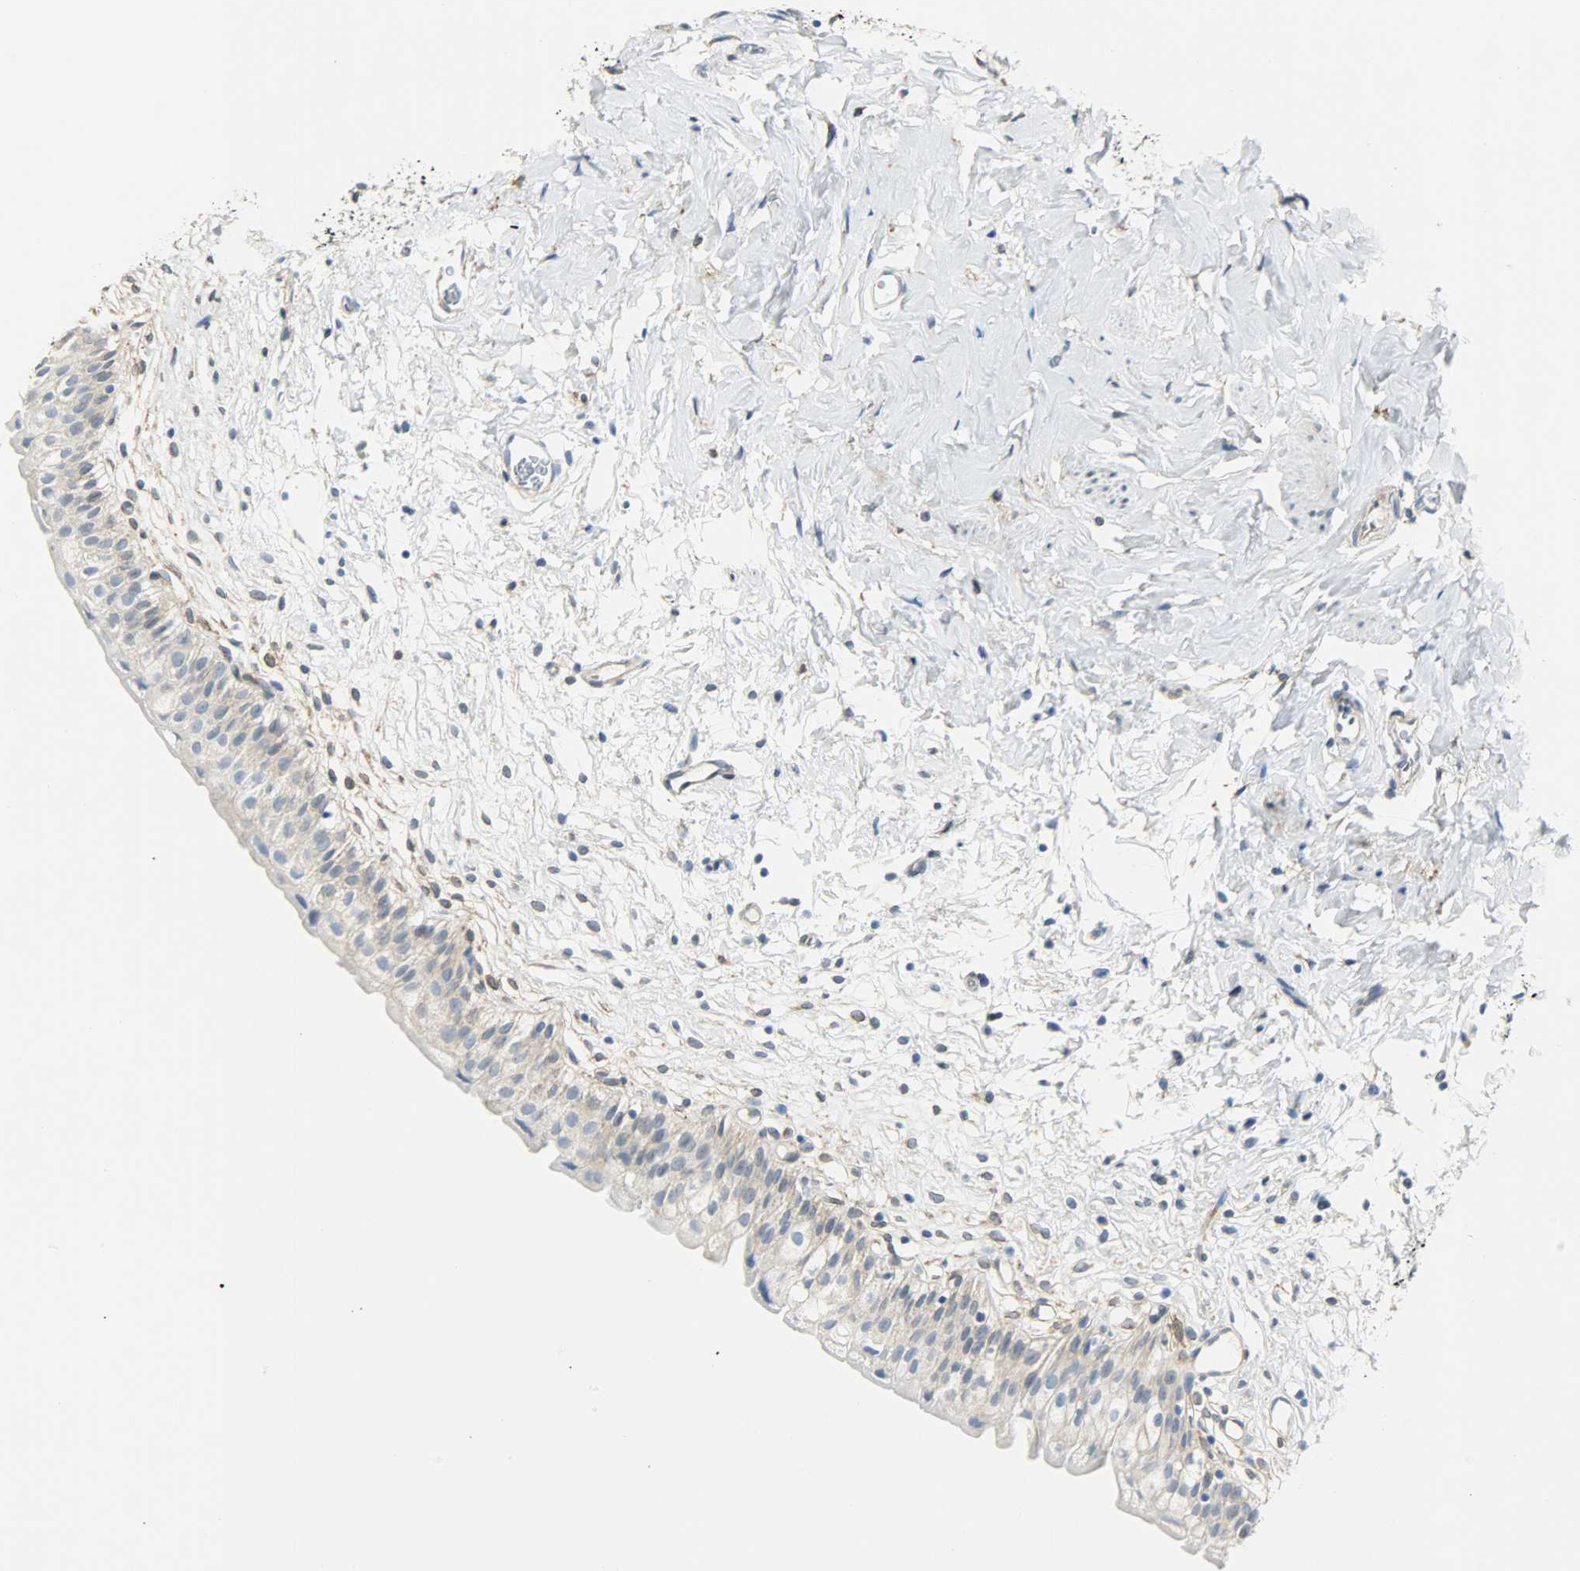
{"staining": {"intensity": "moderate", "quantity": ">75%", "location": "cytoplasmic/membranous"}, "tissue": "urinary bladder", "cell_type": "Urothelial cells", "image_type": "normal", "snomed": [{"axis": "morphology", "description": "Normal tissue, NOS"}, {"axis": "topography", "description": "Urinary bladder"}], "caption": "Benign urinary bladder demonstrates moderate cytoplasmic/membranous staining in about >75% of urothelial cells (DAB (3,3'-diaminobenzidine) IHC, brown staining for protein, blue staining for nuclei)..", "gene": "PKD2", "patient": {"sex": "female", "age": 80}}